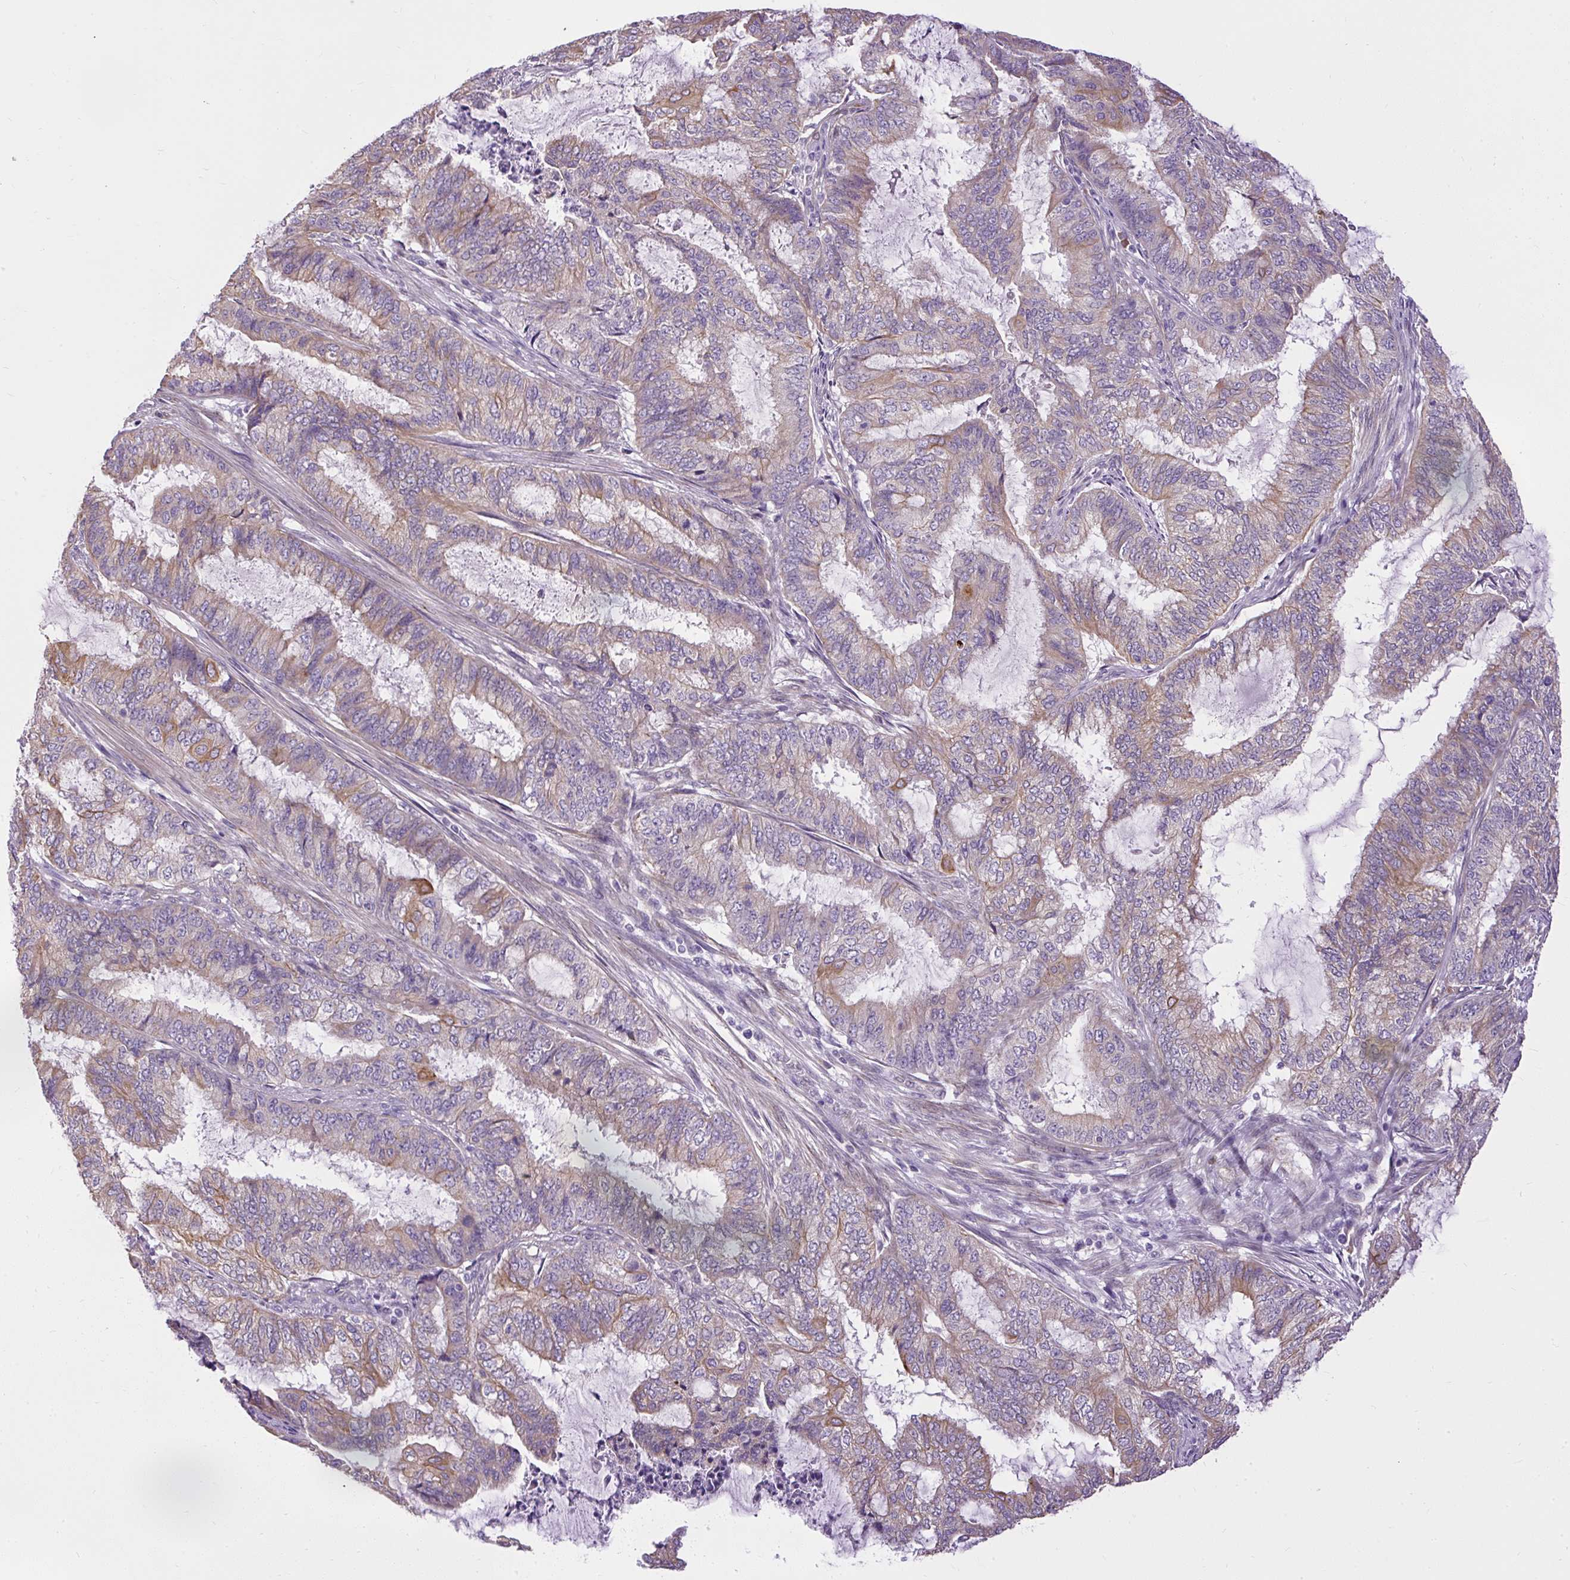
{"staining": {"intensity": "moderate", "quantity": "<25%", "location": "cytoplasmic/membranous"}, "tissue": "endometrial cancer", "cell_type": "Tumor cells", "image_type": "cancer", "snomed": [{"axis": "morphology", "description": "Adenocarcinoma, NOS"}, {"axis": "topography", "description": "Endometrium"}], "caption": "High-magnification brightfield microscopy of endometrial adenocarcinoma stained with DAB (brown) and counterstained with hematoxylin (blue). tumor cells exhibit moderate cytoplasmic/membranous expression is seen in about<25% of cells. The protein is stained brown, and the nuclei are stained in blue (DAB IHC with brightfield microscopy, high magnification).", "gene": "FAM149A", "patient": {"sex": "female", "age": 51}}